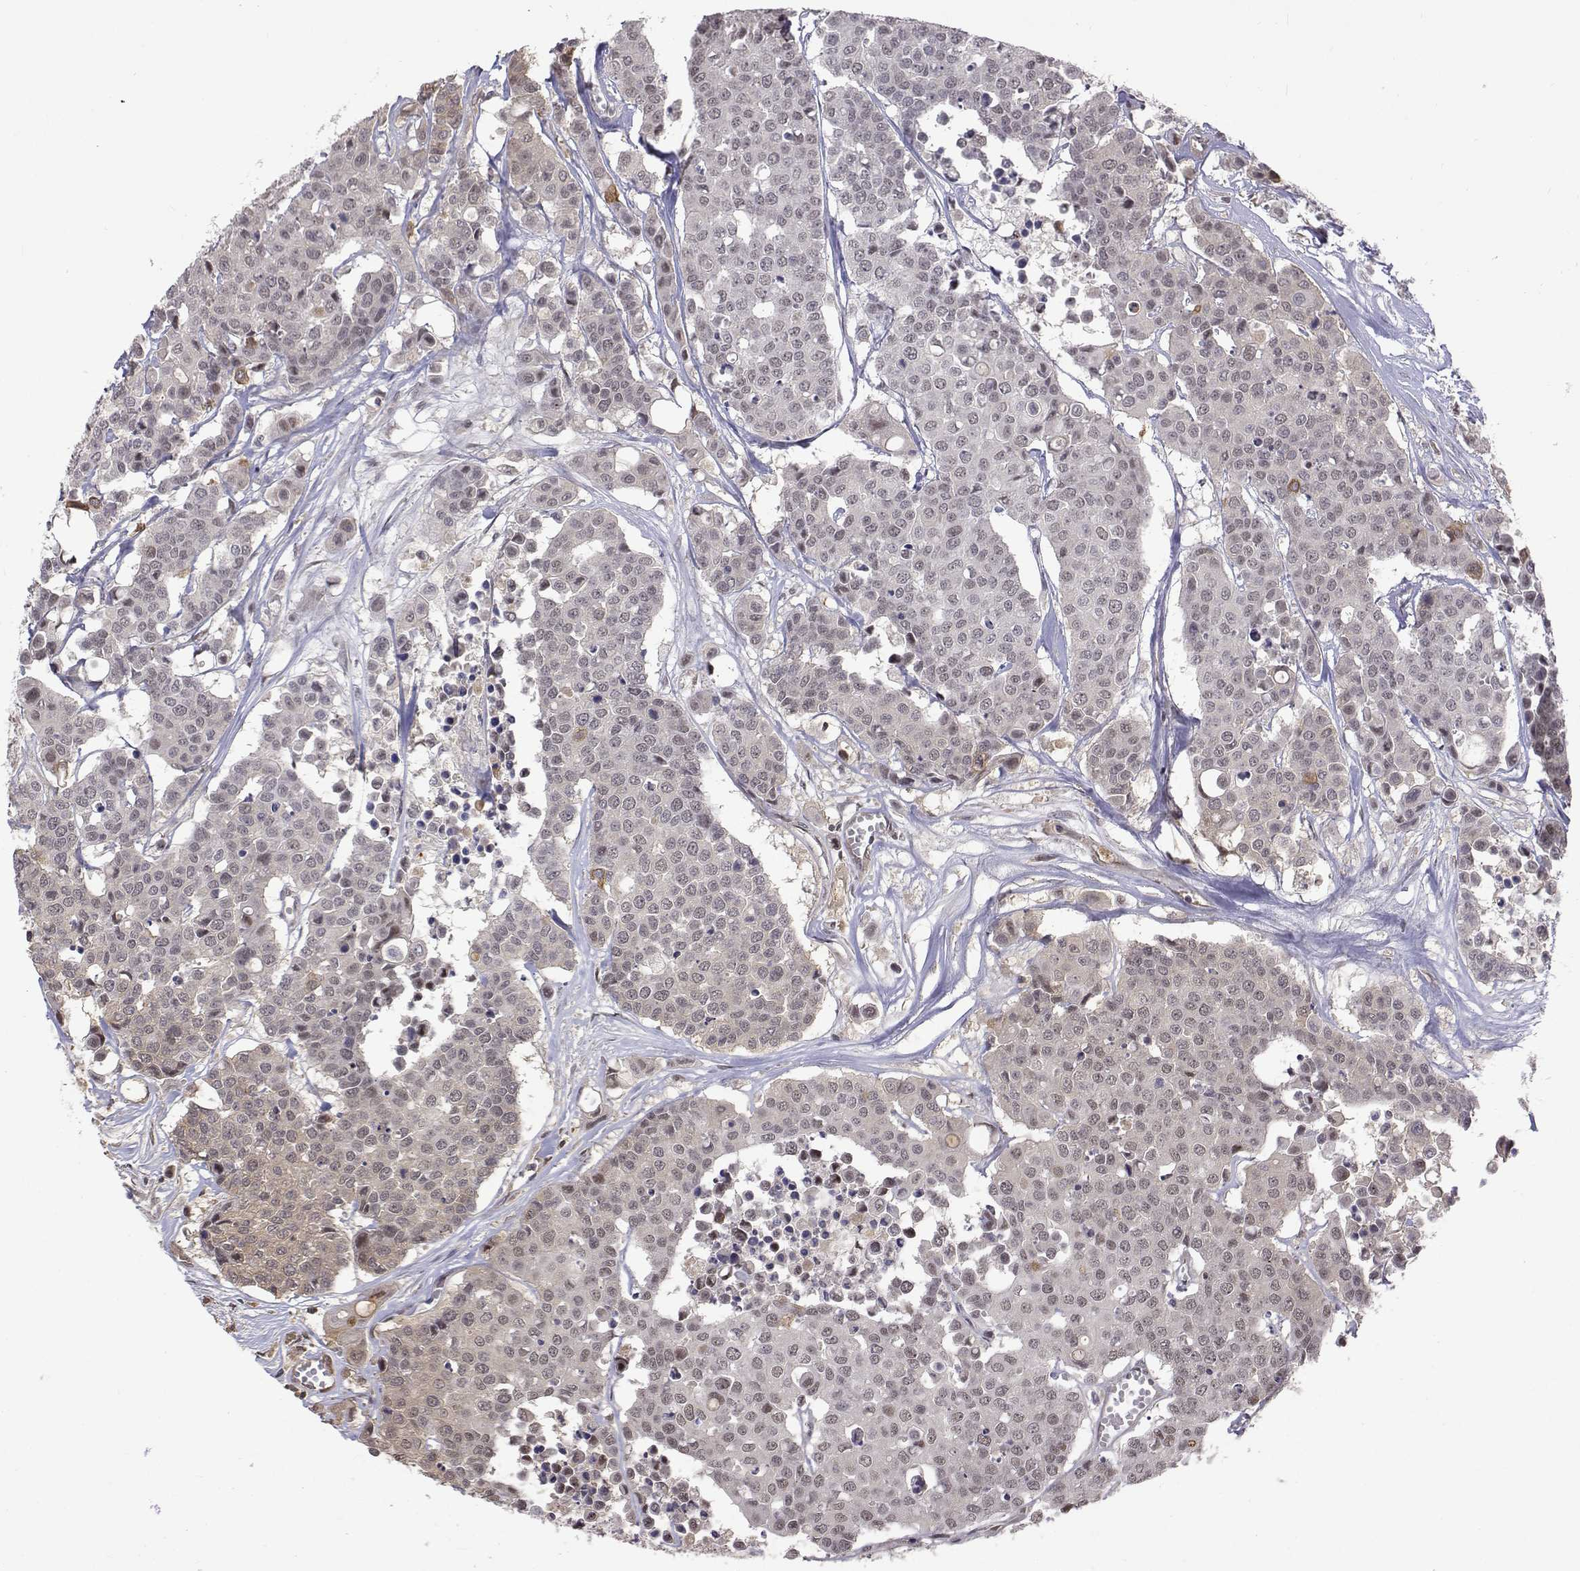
{"staining": {"intensity": "negative", "quantity": "none", "location": "none"}, "tissue": "carcinoid", "cell_type": "Tumor cells", "image_type": "cancer", "snomed": [{"axis": "morphology", "description": "Carcinoid, malignant, NOS"}, {"axis": "topography", "description": "Colon"}], "caption": "There is no significant expression in tumor cells of carcinoid.", "gene": "ITGA7", "patient": {"sex": "male", "age": 81}}